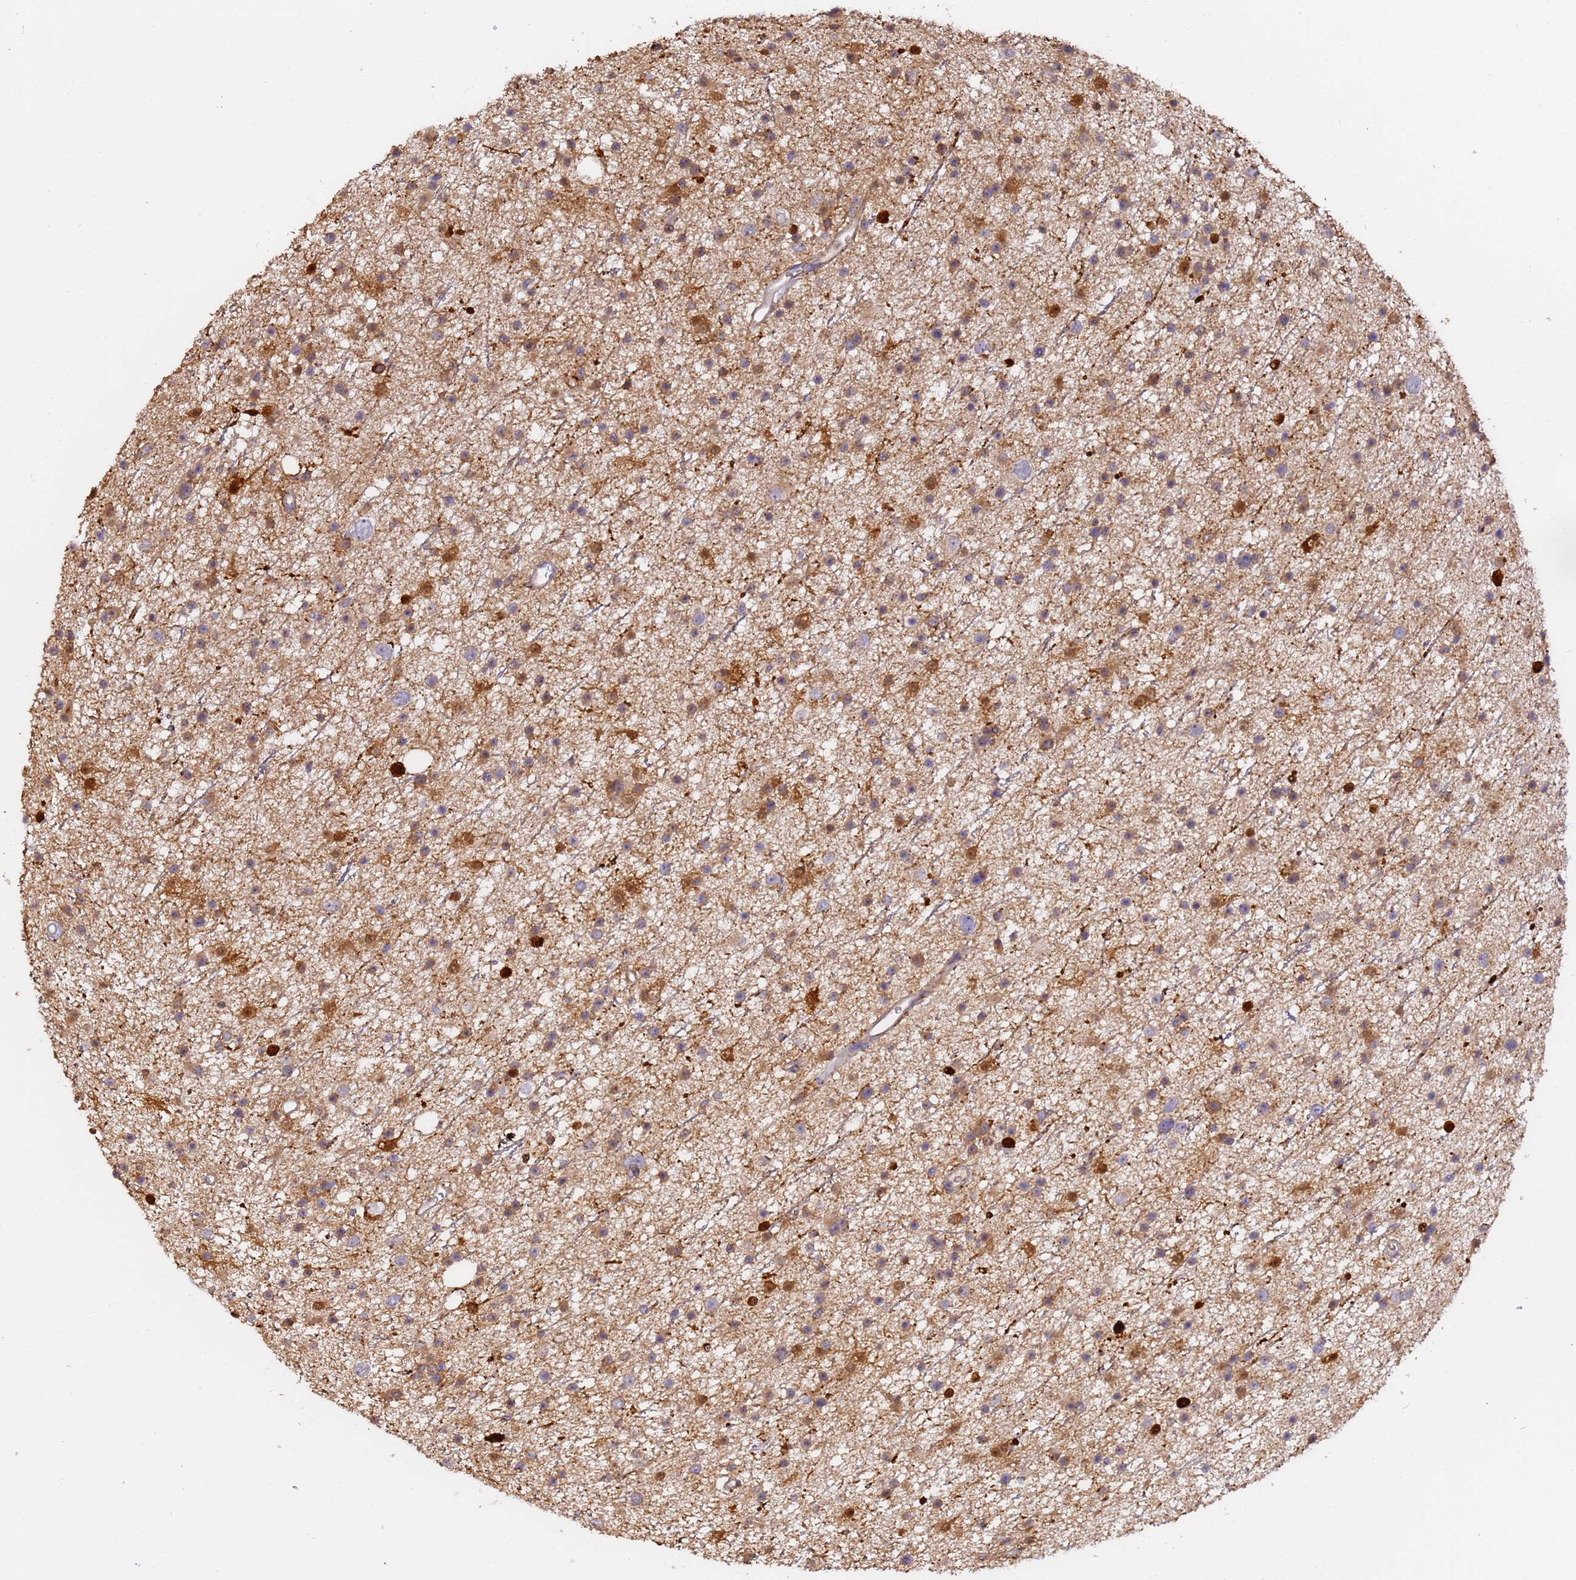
{"staining": {"intensity": "moderate", "quantity": "<25%", "location": "cytoplasmic/membranous"}, "tissue": "glioma", "cell_type": "Tumor cells", "image_type": "cancer", "snomed": [{"axis": "morphology", "description": "Glioma, malignant, Low grade"}, {"axis": "topography", "description": "Cerebral cortex"}], "caption": "Moderate cytoplasmic/membranous positivity for a protein is seen in approximately <25% of tumor cells of malignant low-grade glioma using IHC.", "gene": "M6PR", "patient": {"sex": "female", "age": 39}}